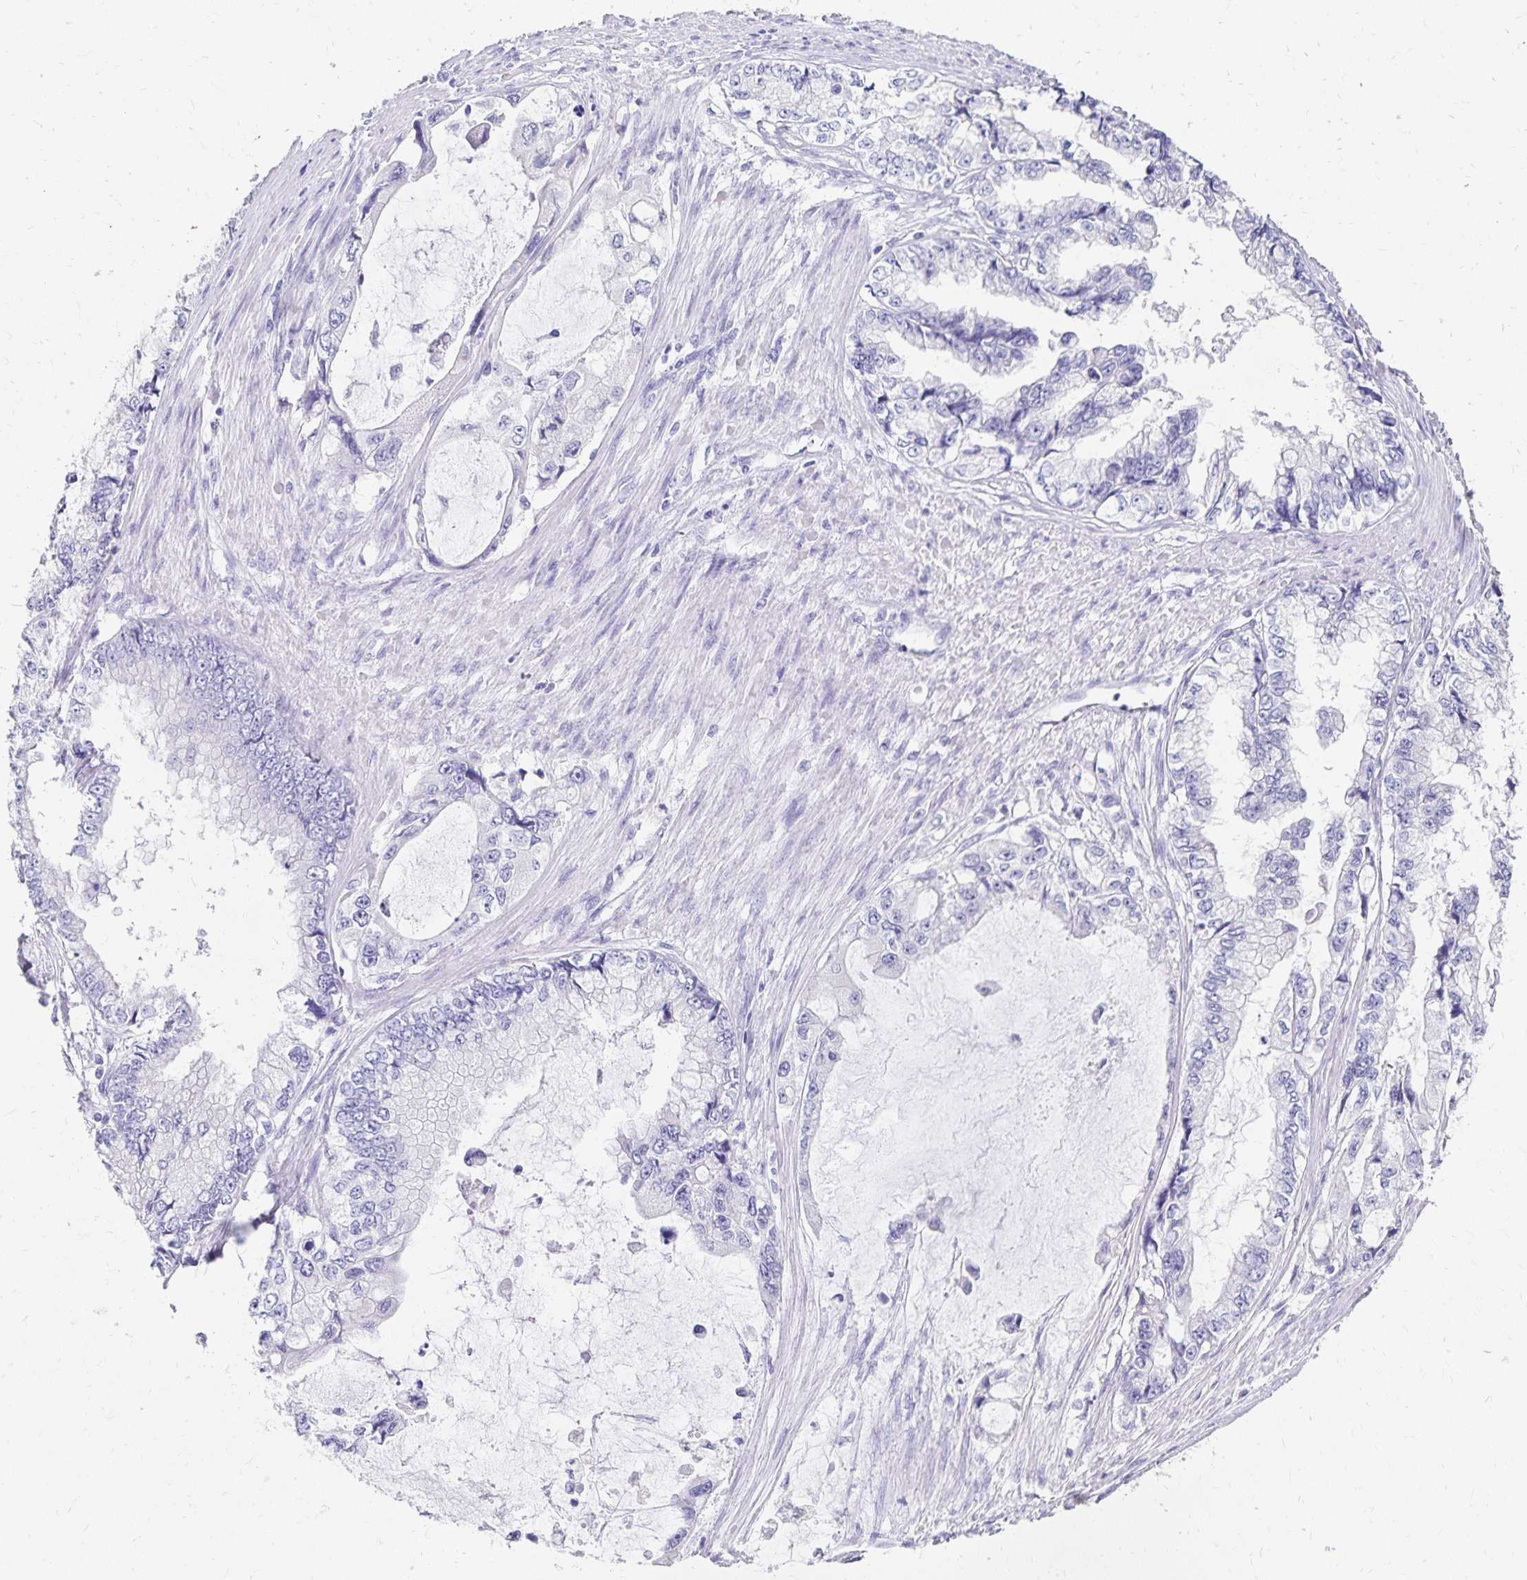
{"staining": {"intensity": "negative", "quantity": "none", "location": "none"}, "tissue": "stomach cancer", "cell_type": "Tumor cells", "image_type": "cancer", "snomed": [{"axis": "morphology", "description": "Adenocarcinoma, NOS"}, {"axis": "topography", "description": "Pancreas"}, {"axis": "topography", "description": "Stomach, upper"}, {"axis": "topography", "description": "Stomach"}], "caption": "Adenocarcinoma (stomach) was stained to show a protein in brown. There is no significant positivity in tumor cells. (DAB immunohistochemistry visualized using brightfield microscopy, high magnification).", "gene": "DYNLT4", "patient": {"sex": "male", "age": 77}}